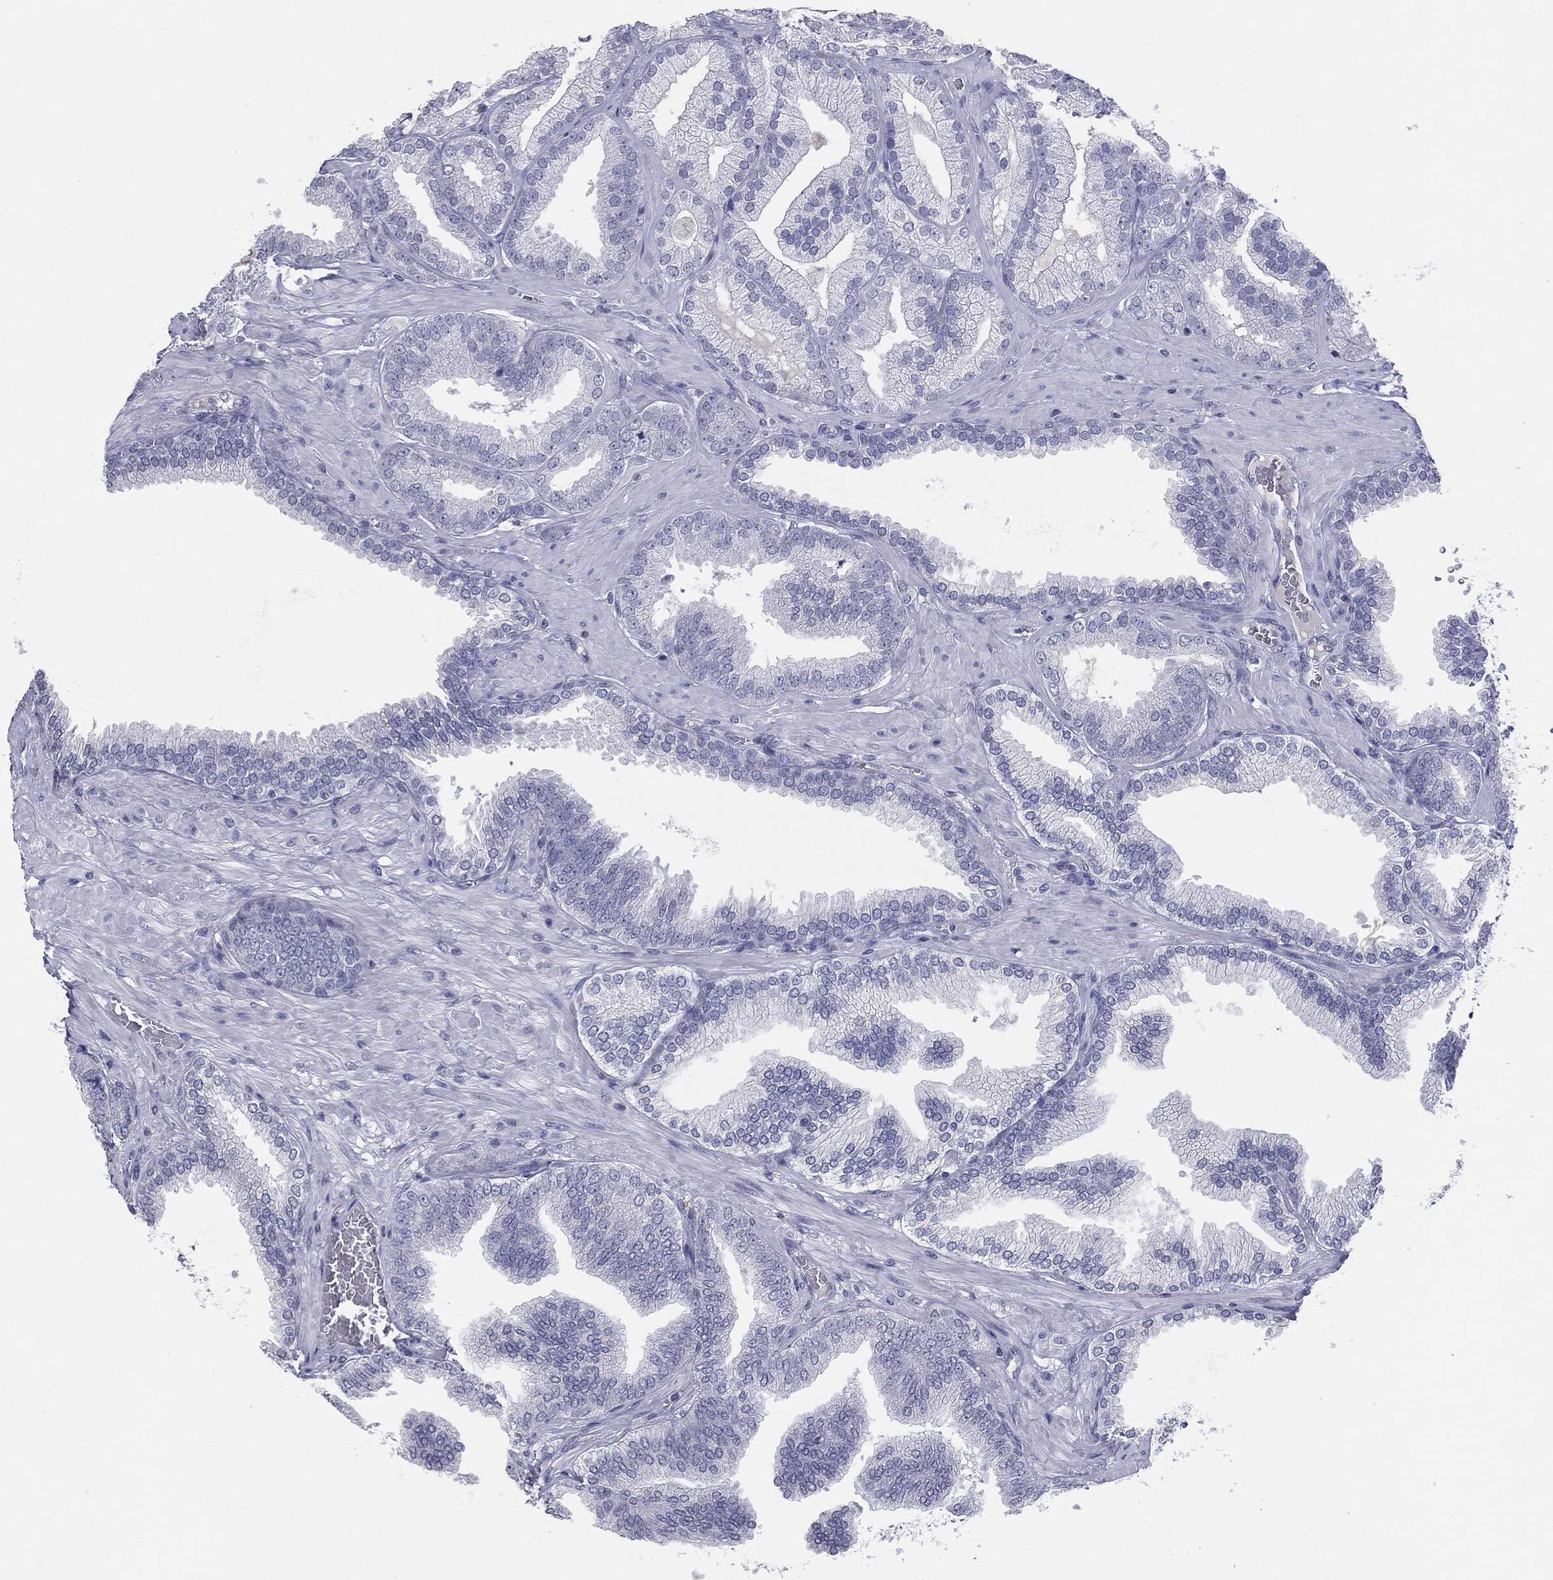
{"staining": {"intensity": "negative", "quantity": "none", "location": "none"}, "tissue": "prostate cancer", "cell_type": "Tumor cells", "image_type": "cancer", "snomed": [{"axis": "morphology", "description": "Adenocarcinoma, High grade"}, {"axis": "topography", "description": "Prostate"}], "caption": "Immunohistochemistry (IHC) micrograph of neoplastic tissue: adenocarcinoma (high-grade) (prostate) stained with DAB (3,3'-diaminobenzidine) shows no significant protein positivity in tumor cells.", "gene": "SERPINB4", "patient": {"sex": "male", "age": 68}}